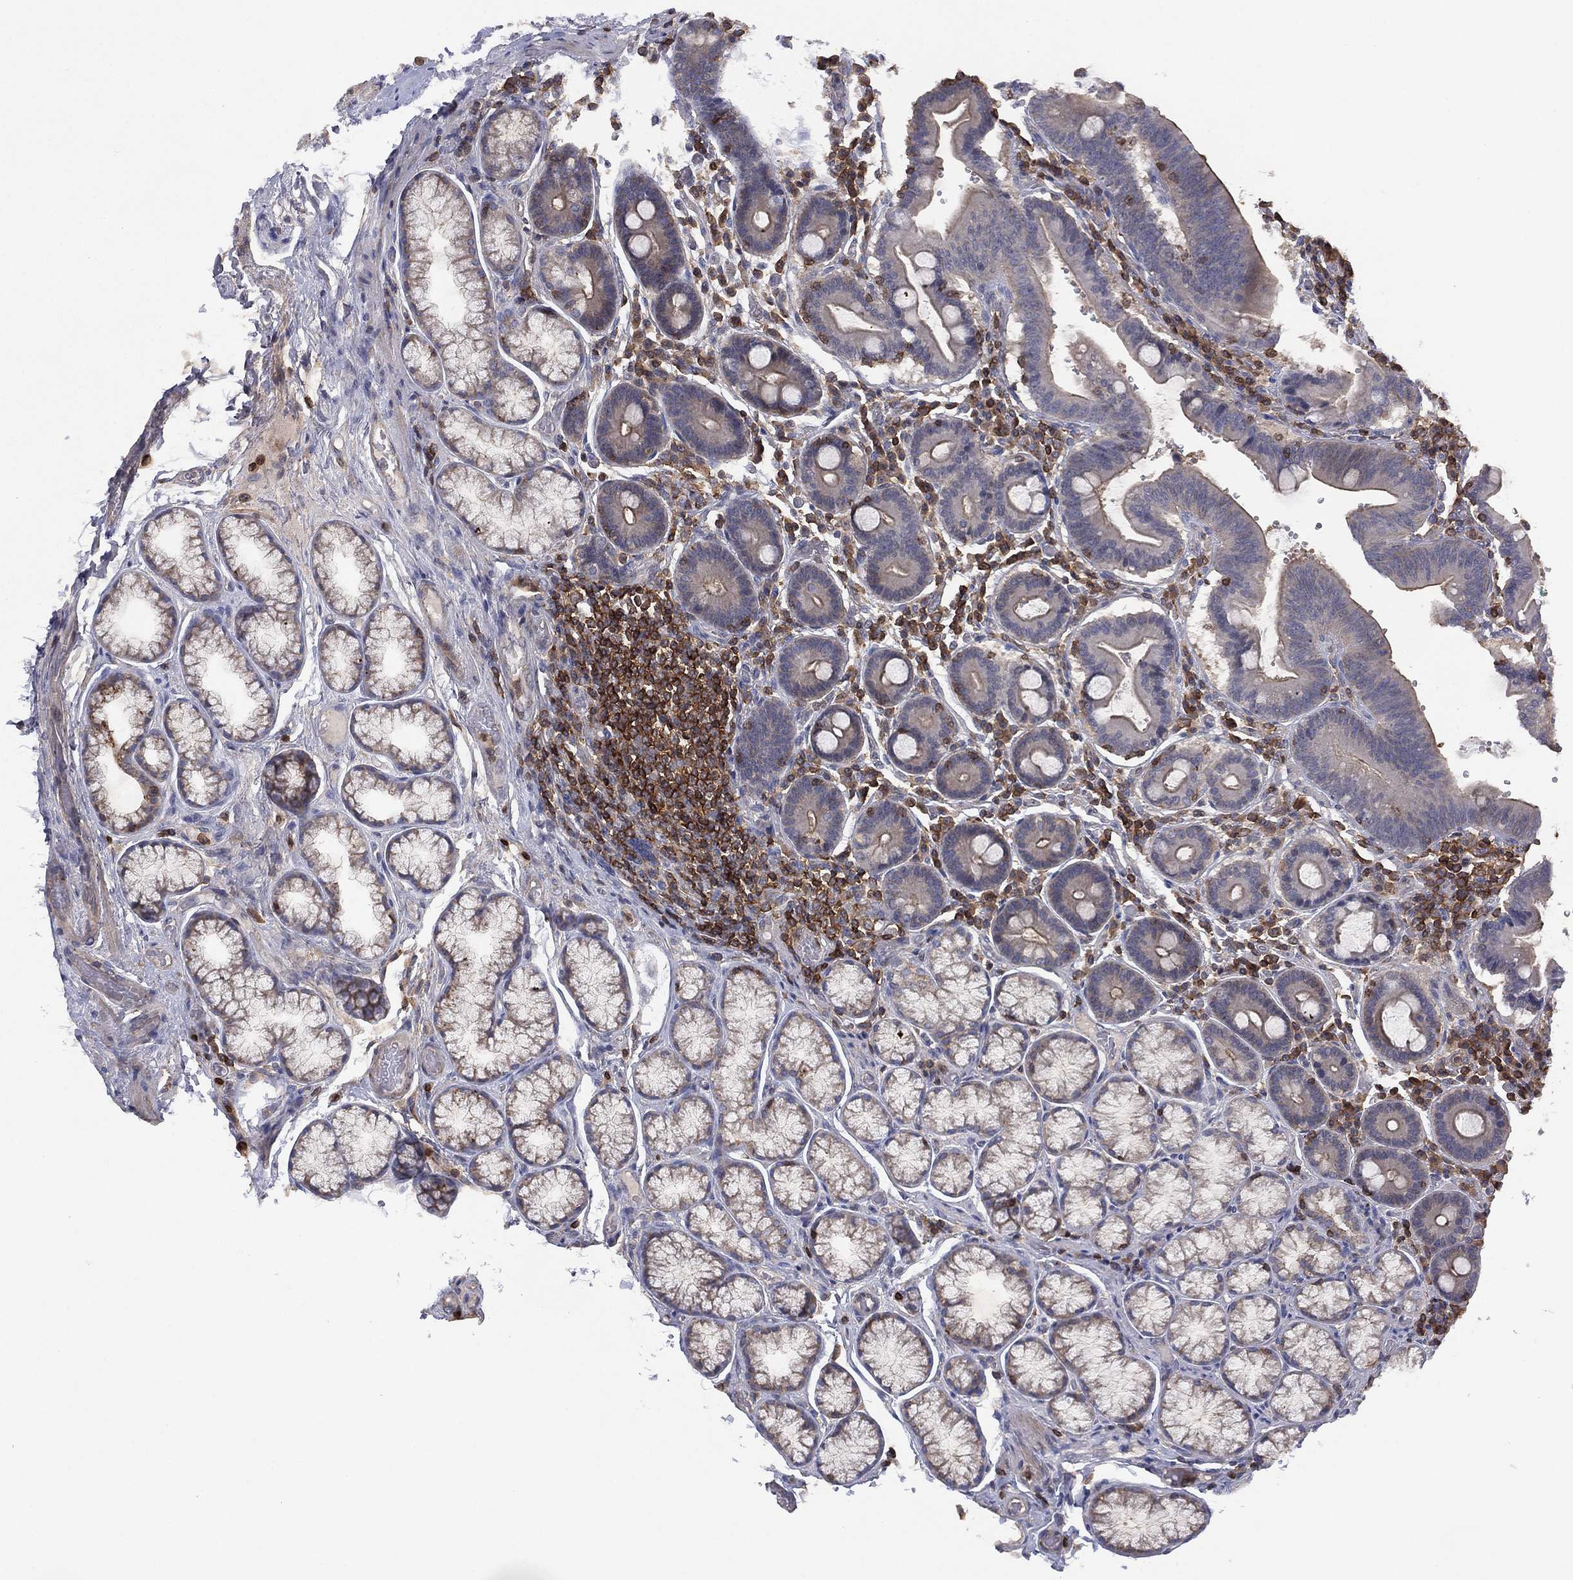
{"staining": {"intensity": "weak", "quantity": "<25%", "location": "cytoplasmic/membranous"}, "tissue": "duodenum", "cell_type": "Glandular cells", "image_type": "normal", "snomed": [{"axis": "morphology", "description": "Normal tissue, NOS"}, {"axis": "topography", "description": "Duodenum"}], "caption": "High magnification brightfield microscopy of unremarkable duodenum stained with DAB (3,3'-diaminobenzidine) (brown) and counterstained with hematoxylin (blue): glandular cells show no significant expression. (Brightfield microscopy of DAB (3,3'-diaminobenzidine) IHC at high magnification).", "gene": "DOCK8", "patient": {"sex": "female", "age": 62}}